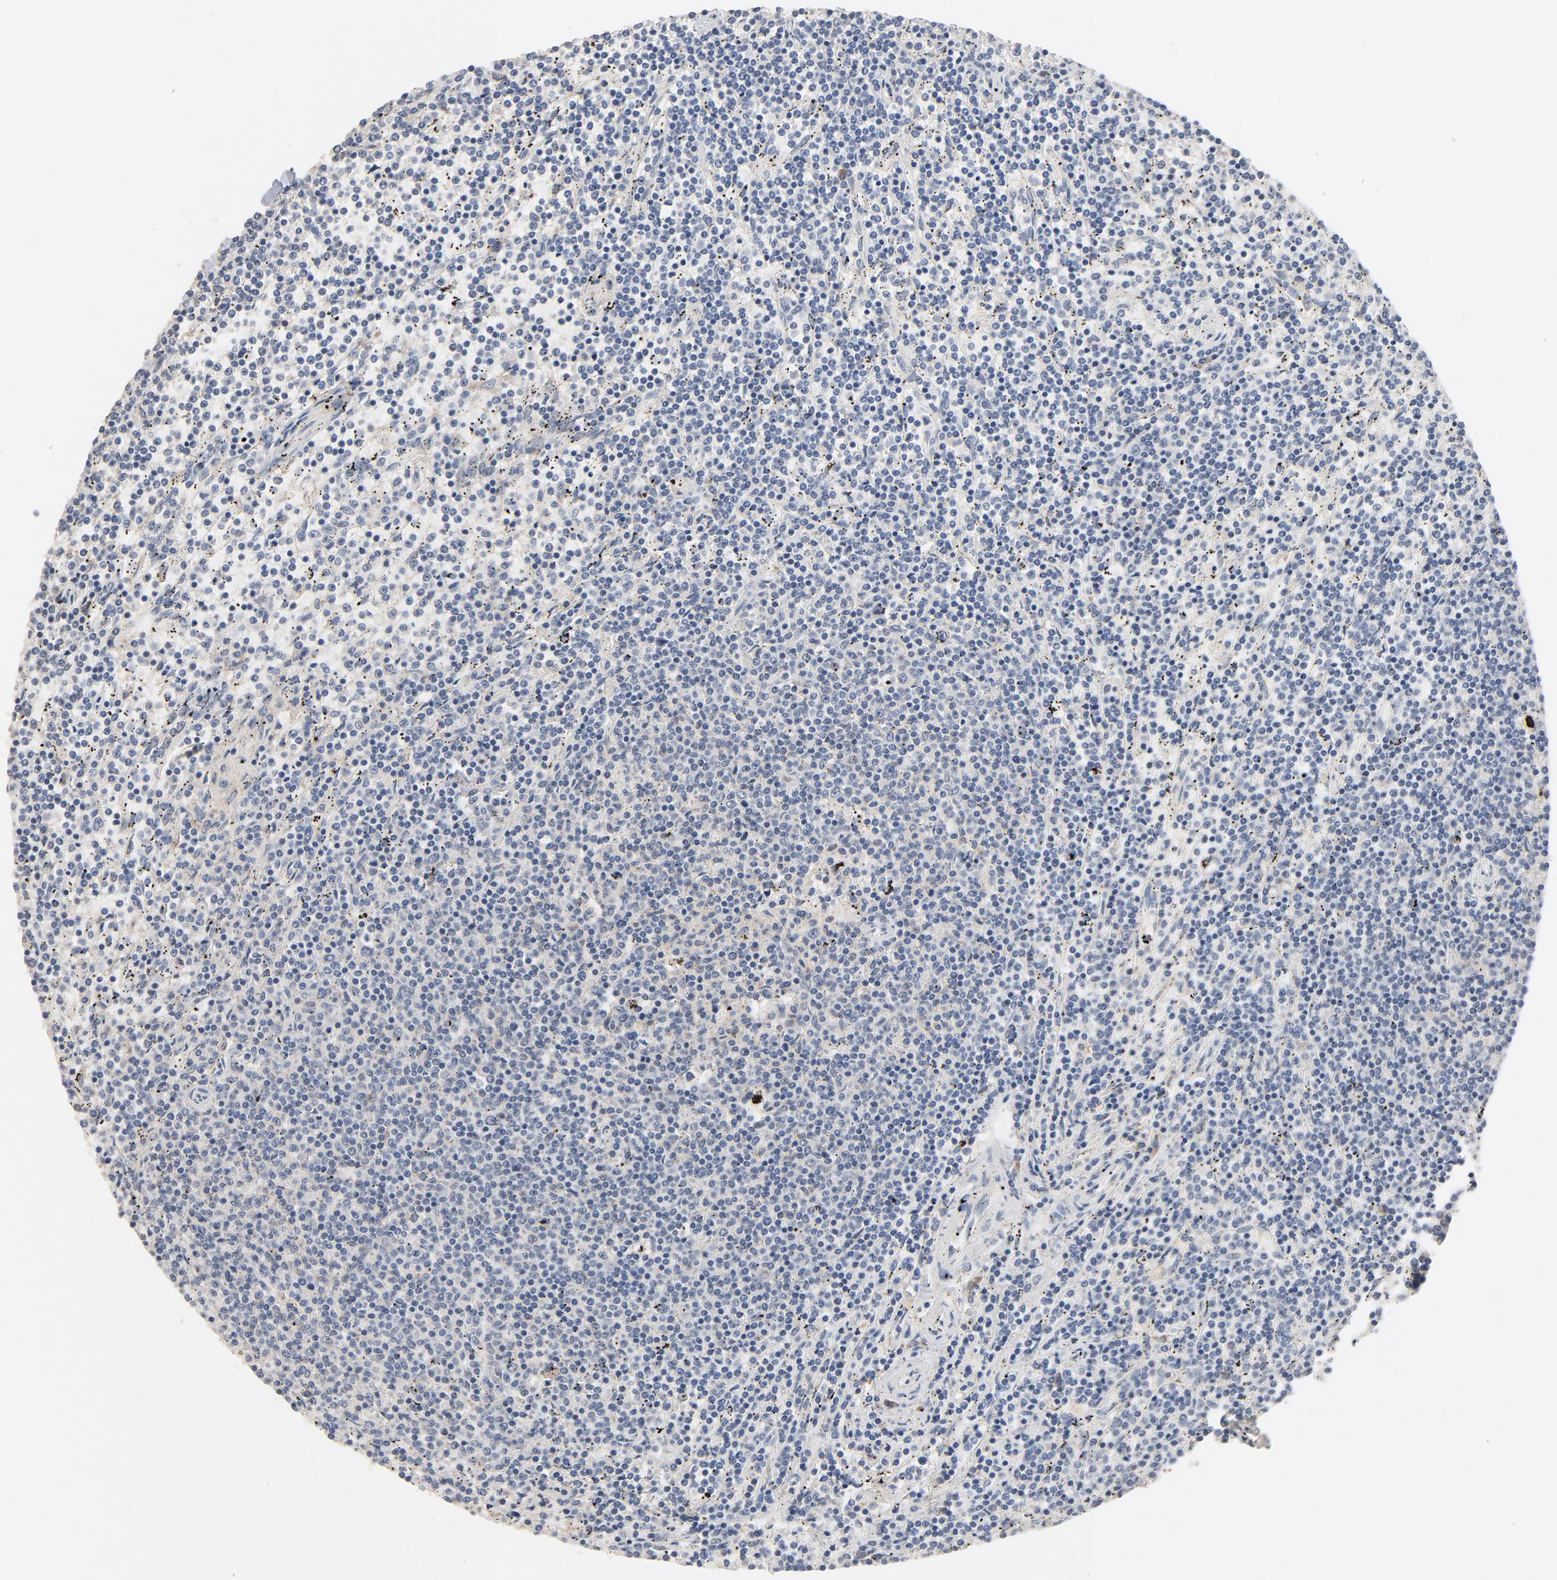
{"staining": {"intensity": "negative", "quantity": "none", "location": "none"}, "tissue": "lymphoma", "cell_type": "Tumor cells", "image_type": "cancer", "snomed": [{"axis": "morphology", "description": "Malignant lymphoma, non-Hodgkin's type, Low grade"}, {"axis": "topography", "description": "Spleen"}], "caption": "Immunohistochemical staining of human lymphoma exhibits no significant staining in tumor cells.", "gene": "ZDHHC8", "patient": {"sex": "female", "age": 50}}